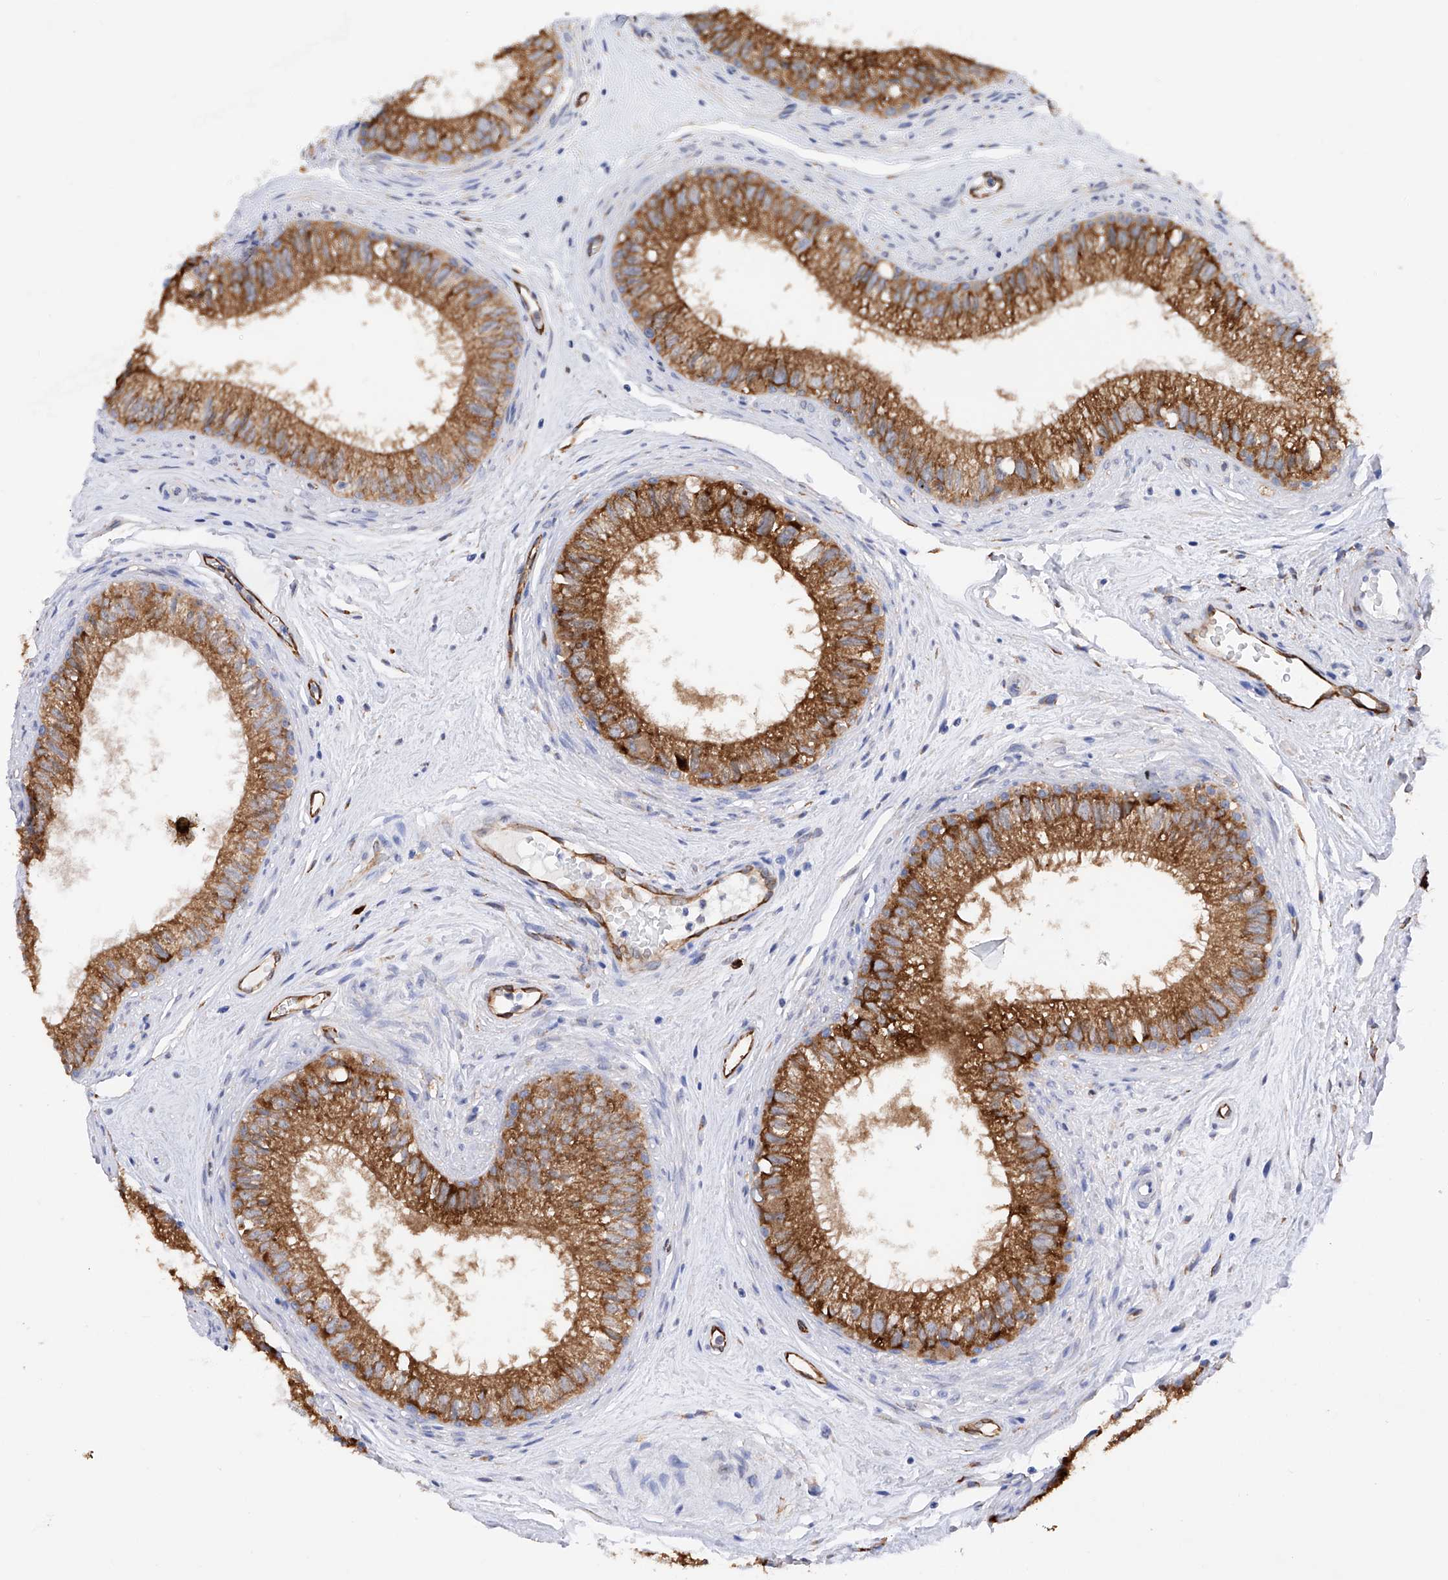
{"staining": {"intensity": "strong", "quantity": ">75%", "location": "cytoplasmic/membranous"}, "tissue": "epididymis", "cell_type": "Glandular cells", "image_type": "normal", "snomed": [{"axis": "morphology", "description": "Normal tissue, NOS"}, {"axis": "topography", "description": "Epididymis"}], "caption": "Unremarkable epididymis was stained to show a protein in brown. There is high levels of strong cytoplasmic/membranous staining in about >75% of glandular cells.", "gene": "PDIA5", "patient": {"sex": "male", "age": 71}}